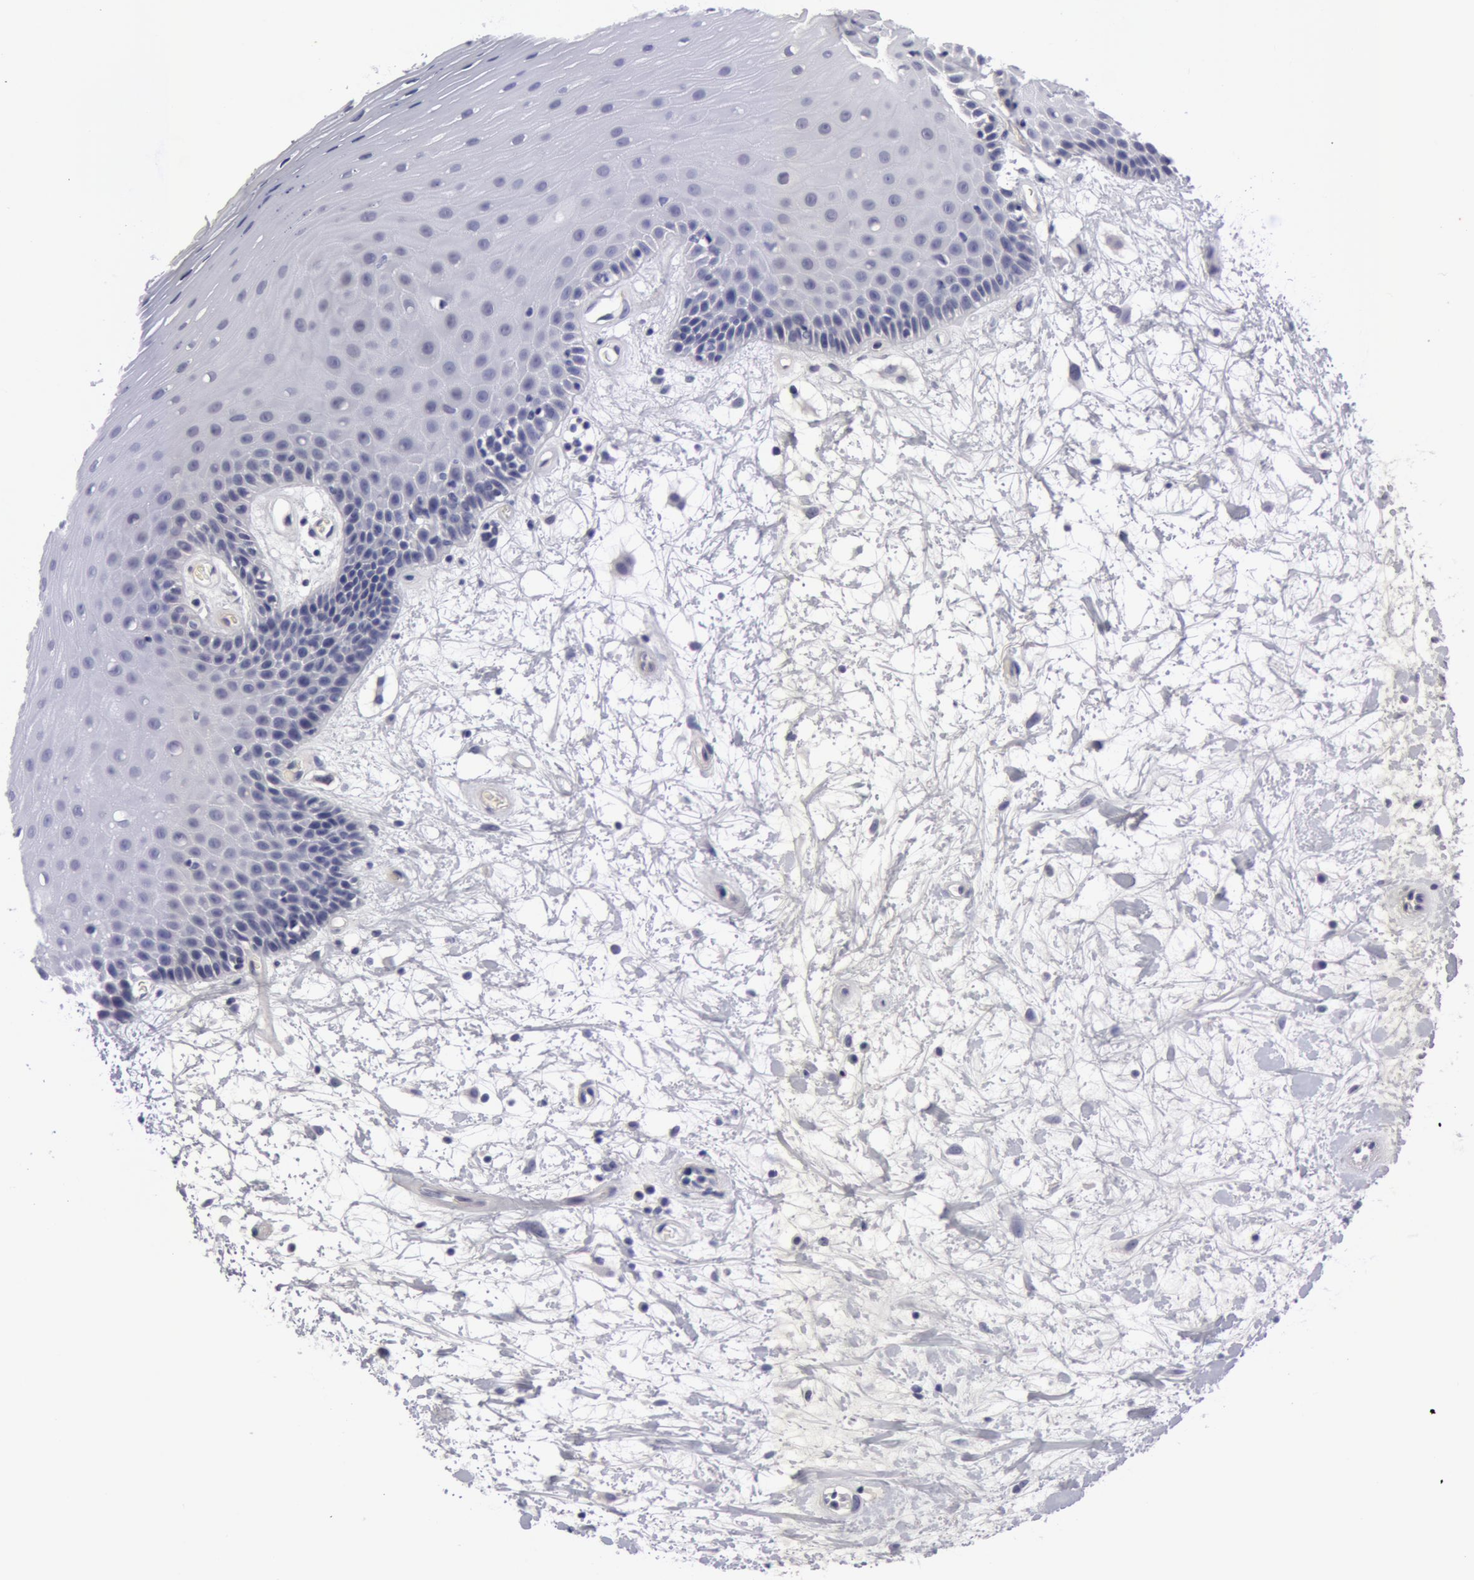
{"staining": {"intensity": "negative", "quantity": "none", "location": "none"}, "tissue": "oral mucosa", "cell_type": "Squamous epithelial cells", "image_type": "normal", "snomed": [{"axis": "morphology", "description": "Normal tissue, NOS"}, {"axis": "topography", "description": "Oral tissue"}], "caption": "DAB (3,3'-diaminobenzidine) immunohistochemical staining of unremarkable human oral mucosa exhibits no significant positivity in squamous epithelial cells. (Stains: DAB (3,3'-diaminobenzidine) IHC with hematoxylin counter stain, Microscopy: brightfield microscopy at high magnification).", "gene": "NLGN4X", "patient": {"sex": "female", "age": 79}}